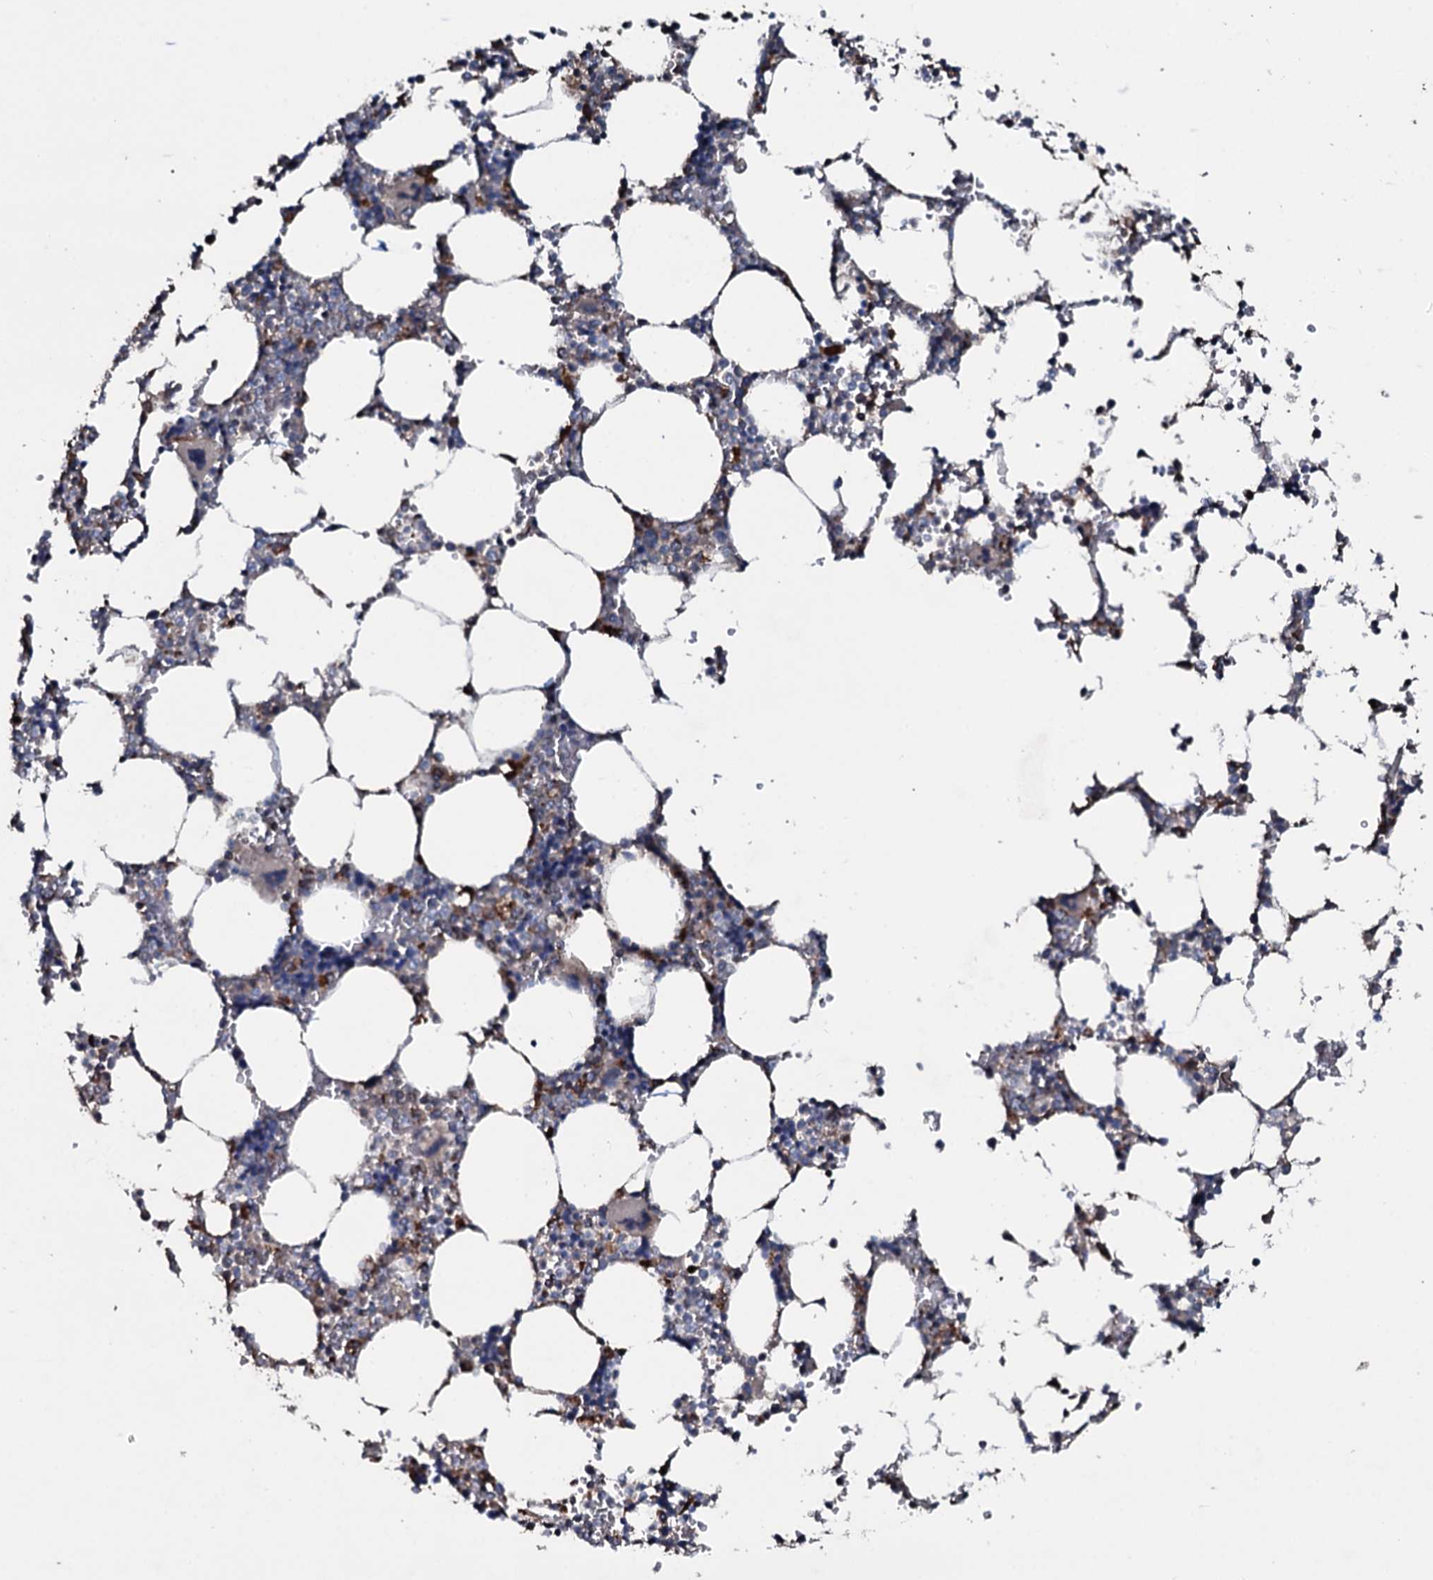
{"staining": {"intensity": "moderate", "quantity": "<25%", "location": "cytoplasmic/membranous,nuclear"}, "tissue": "bone marrow", "cell_type": "Hematopoietic cells", "image_type": "normal", "snomed": [{"axis": "morphology", "description": "Normal tissue, NOS"}, {"axis": "topography", "description": "Bone marrow"}], "caption": "Hematopoietic cells display moderate cytoplasmic/membranous,nuclear positivity in approximately <25% of cells in normal bone marrow. (IHC, brightfield microscopy, high magnification).", "gene": "DYNC2I2", "patient": {"sex": "male", "age": 64}}